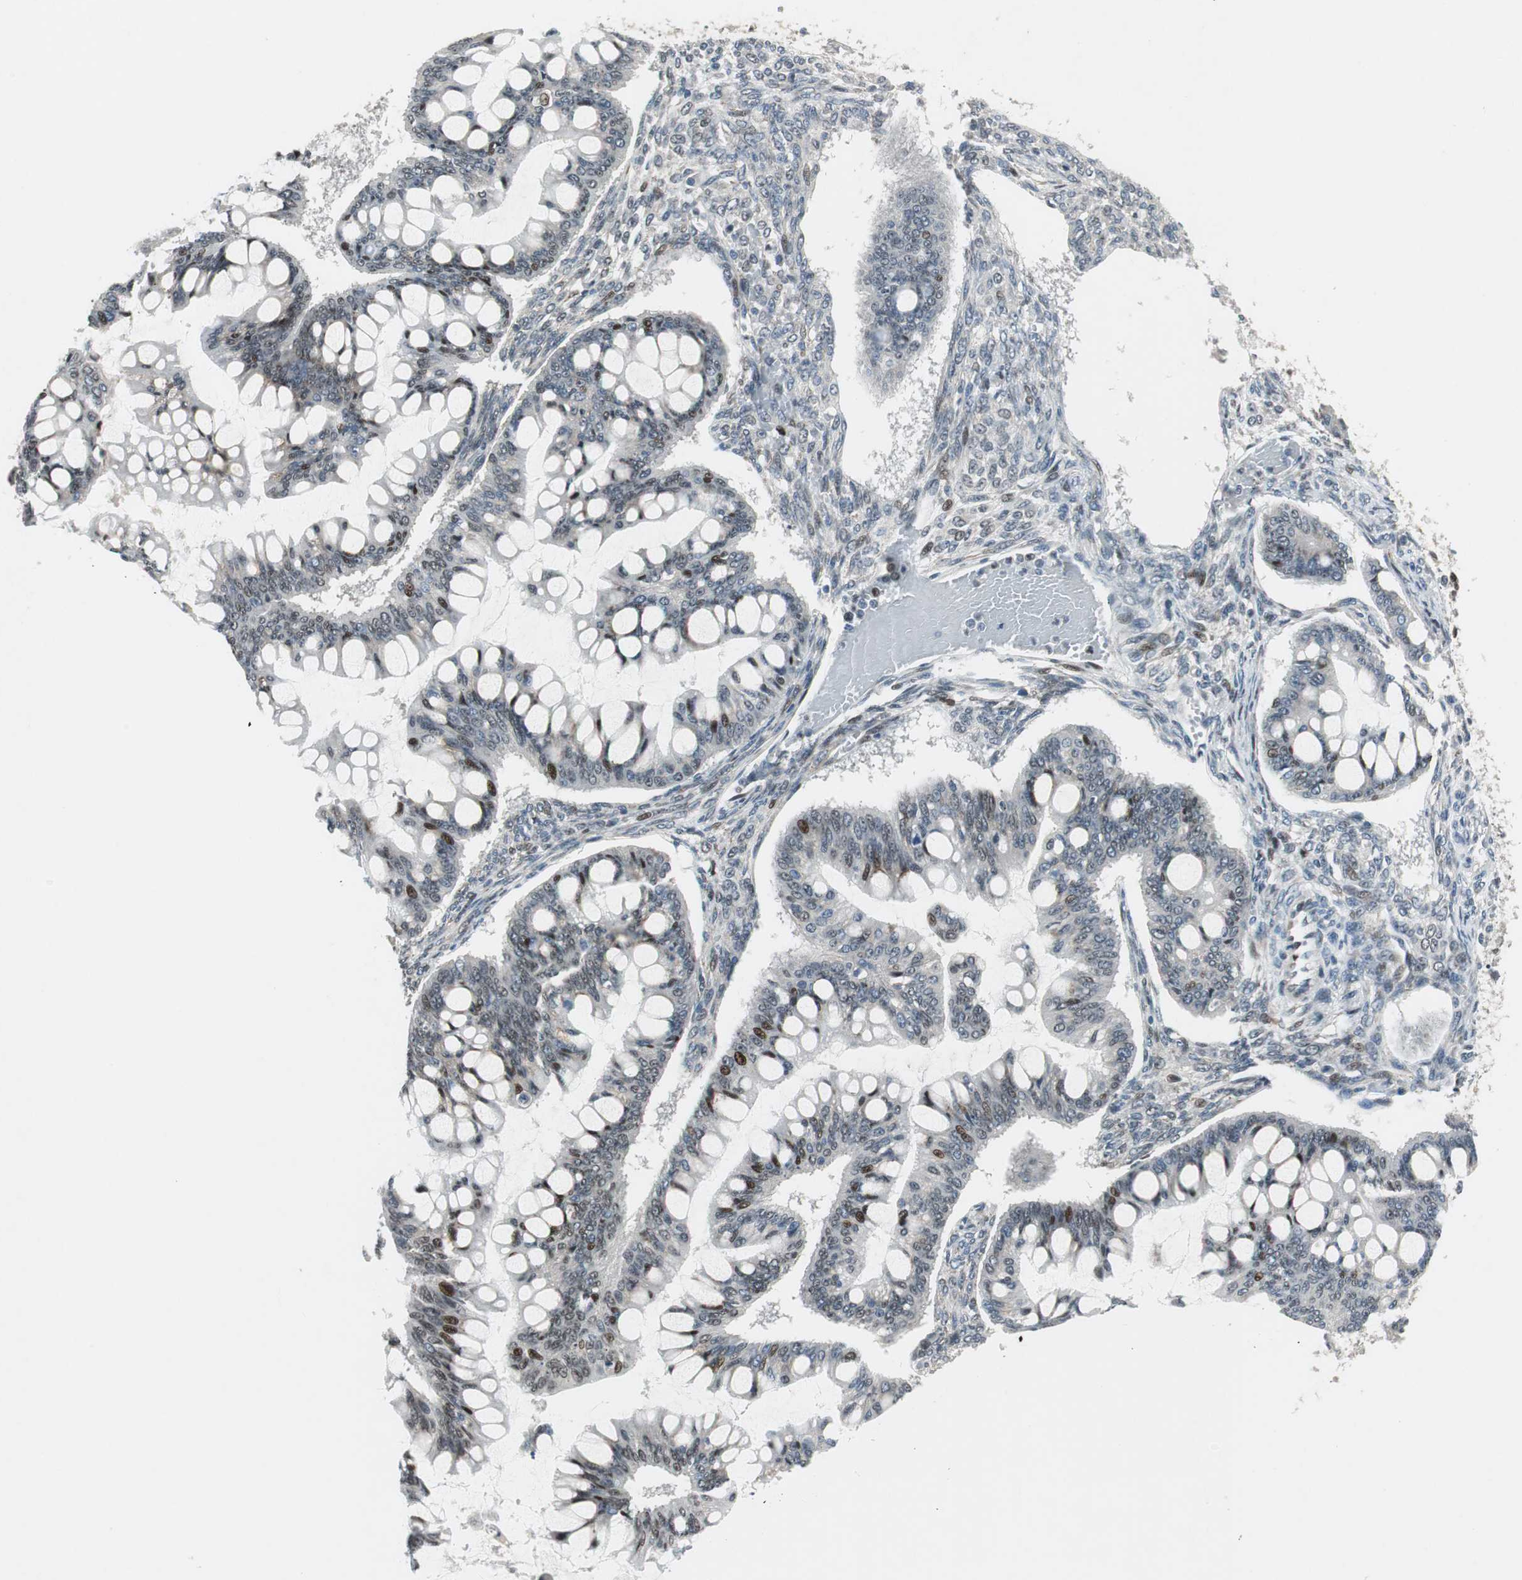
{"staining": {"intensity": "strong", "quantity": "<25%", "location": "nuclear"}, "tissue": "ovarian cancer", "cell_type": "Tumor cells", "image_type": "cancer", "snomed": [{"axis": "morphology", "description": "Cystadenocarcinoma, mucinous, NOS"}, {"axis": "topography", "description": "Ovary"}], "caption": "Tumor cells exhibit strong nuclear positivity in about <25% of cells in ovarian mucinous cystadenocarcinoma.", "gene": "AJUBA", "patient": {"sex": "female", "age": 73}}